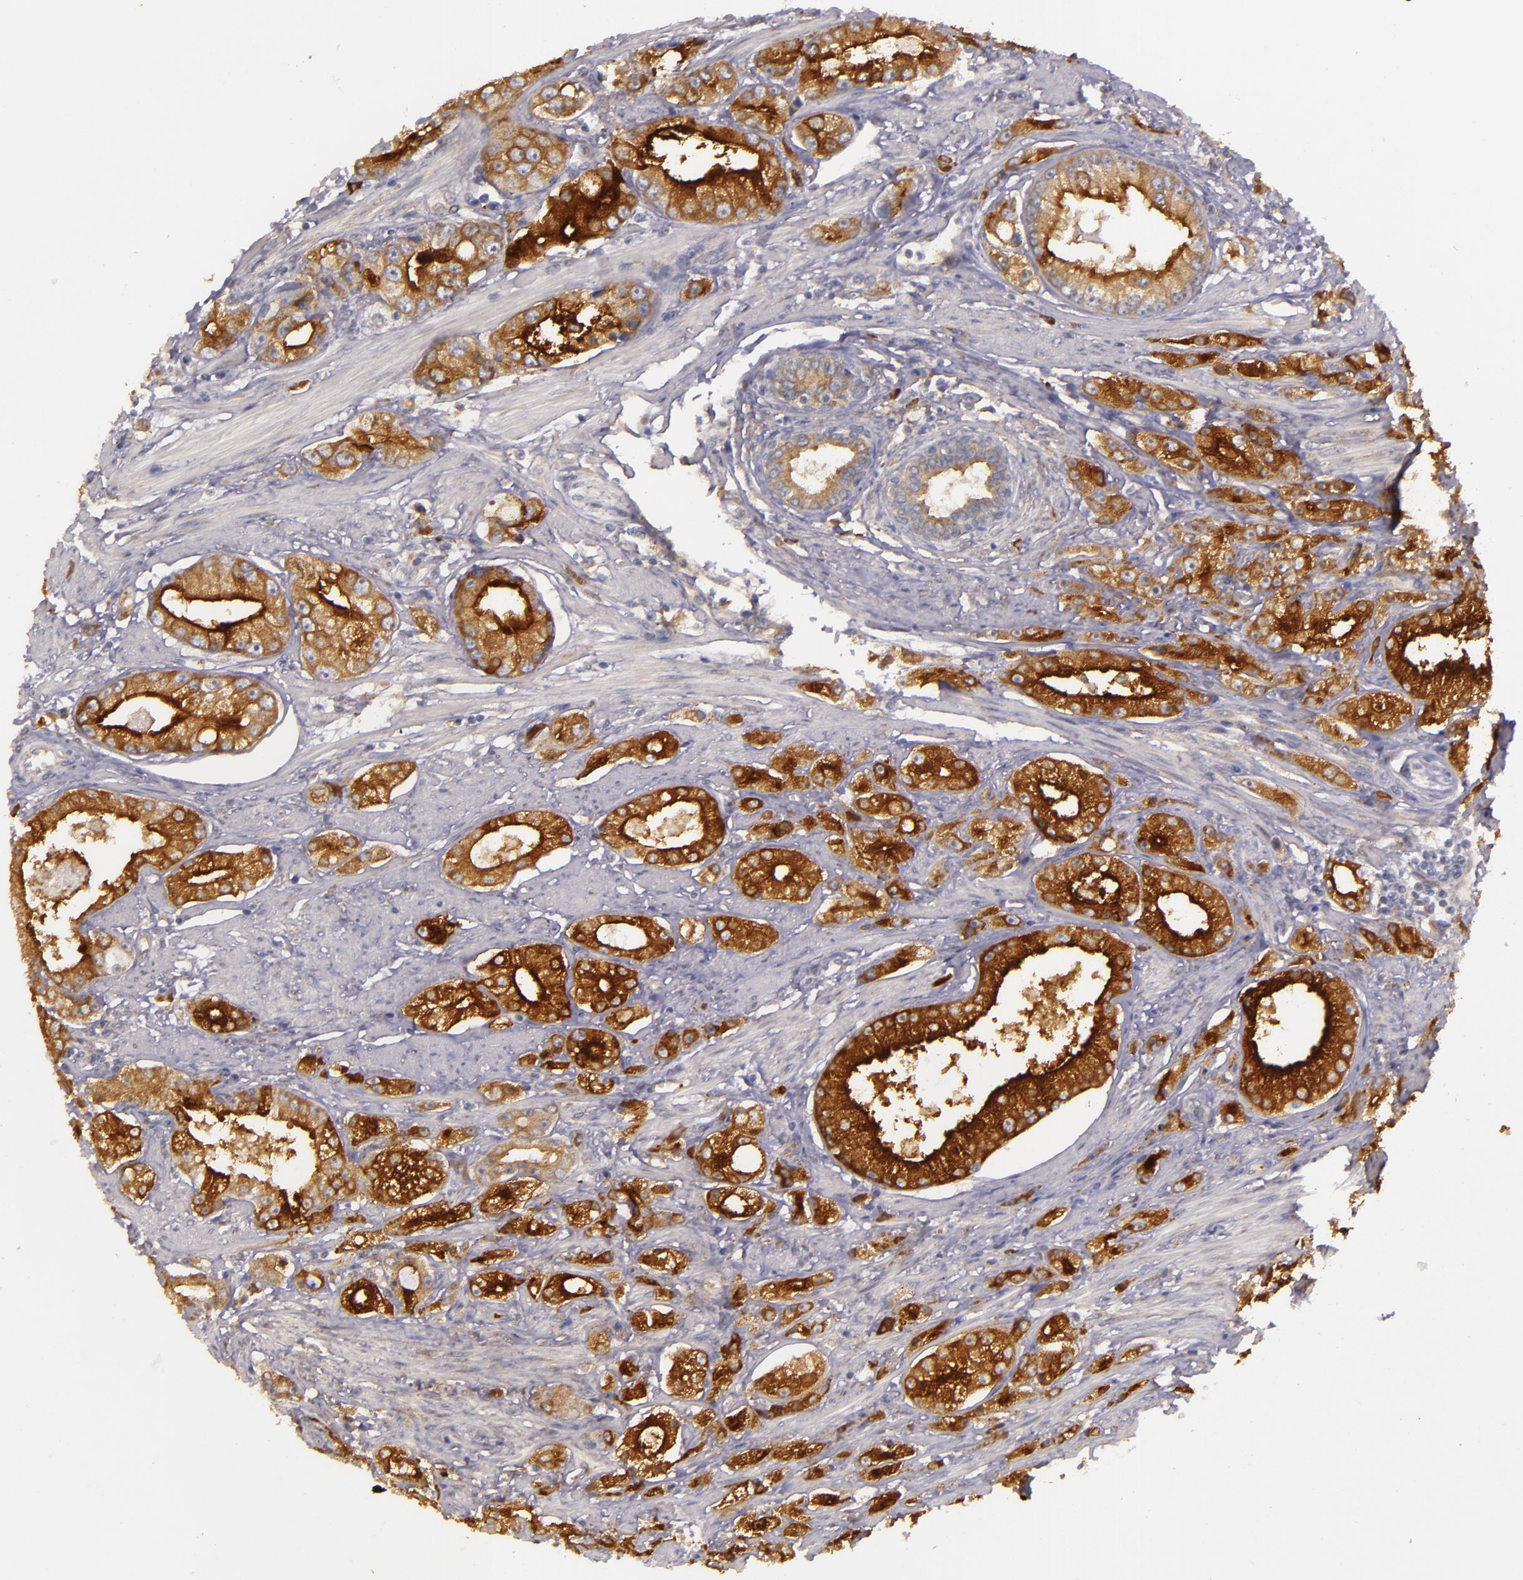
{"staining": {"intensity": "strong", "quantity": ">75%", "location": "cytoplasmic/membranous"}, "tissue": "prostate cancer", "cell_type": "Tumor cells", "image_type": "cancer", "snomed": [{"axis": "morphology", "description": "Adenocarcinoma, Medium grade"}, {"axis": "topography", "description": "Prostate"}], "caption": "High-magnification brightfield microscopy of adenocarcinoma (medium-grade) (prostate) stained with DAB (brown) and counterstained with hematoxylin (blue). tumor cells exhibit strong cytoplasmic/membranous positivity is present in approximately>75% of cells.", "gene": "SYTL4", "patient": {"sex": "male", "age": 72}}